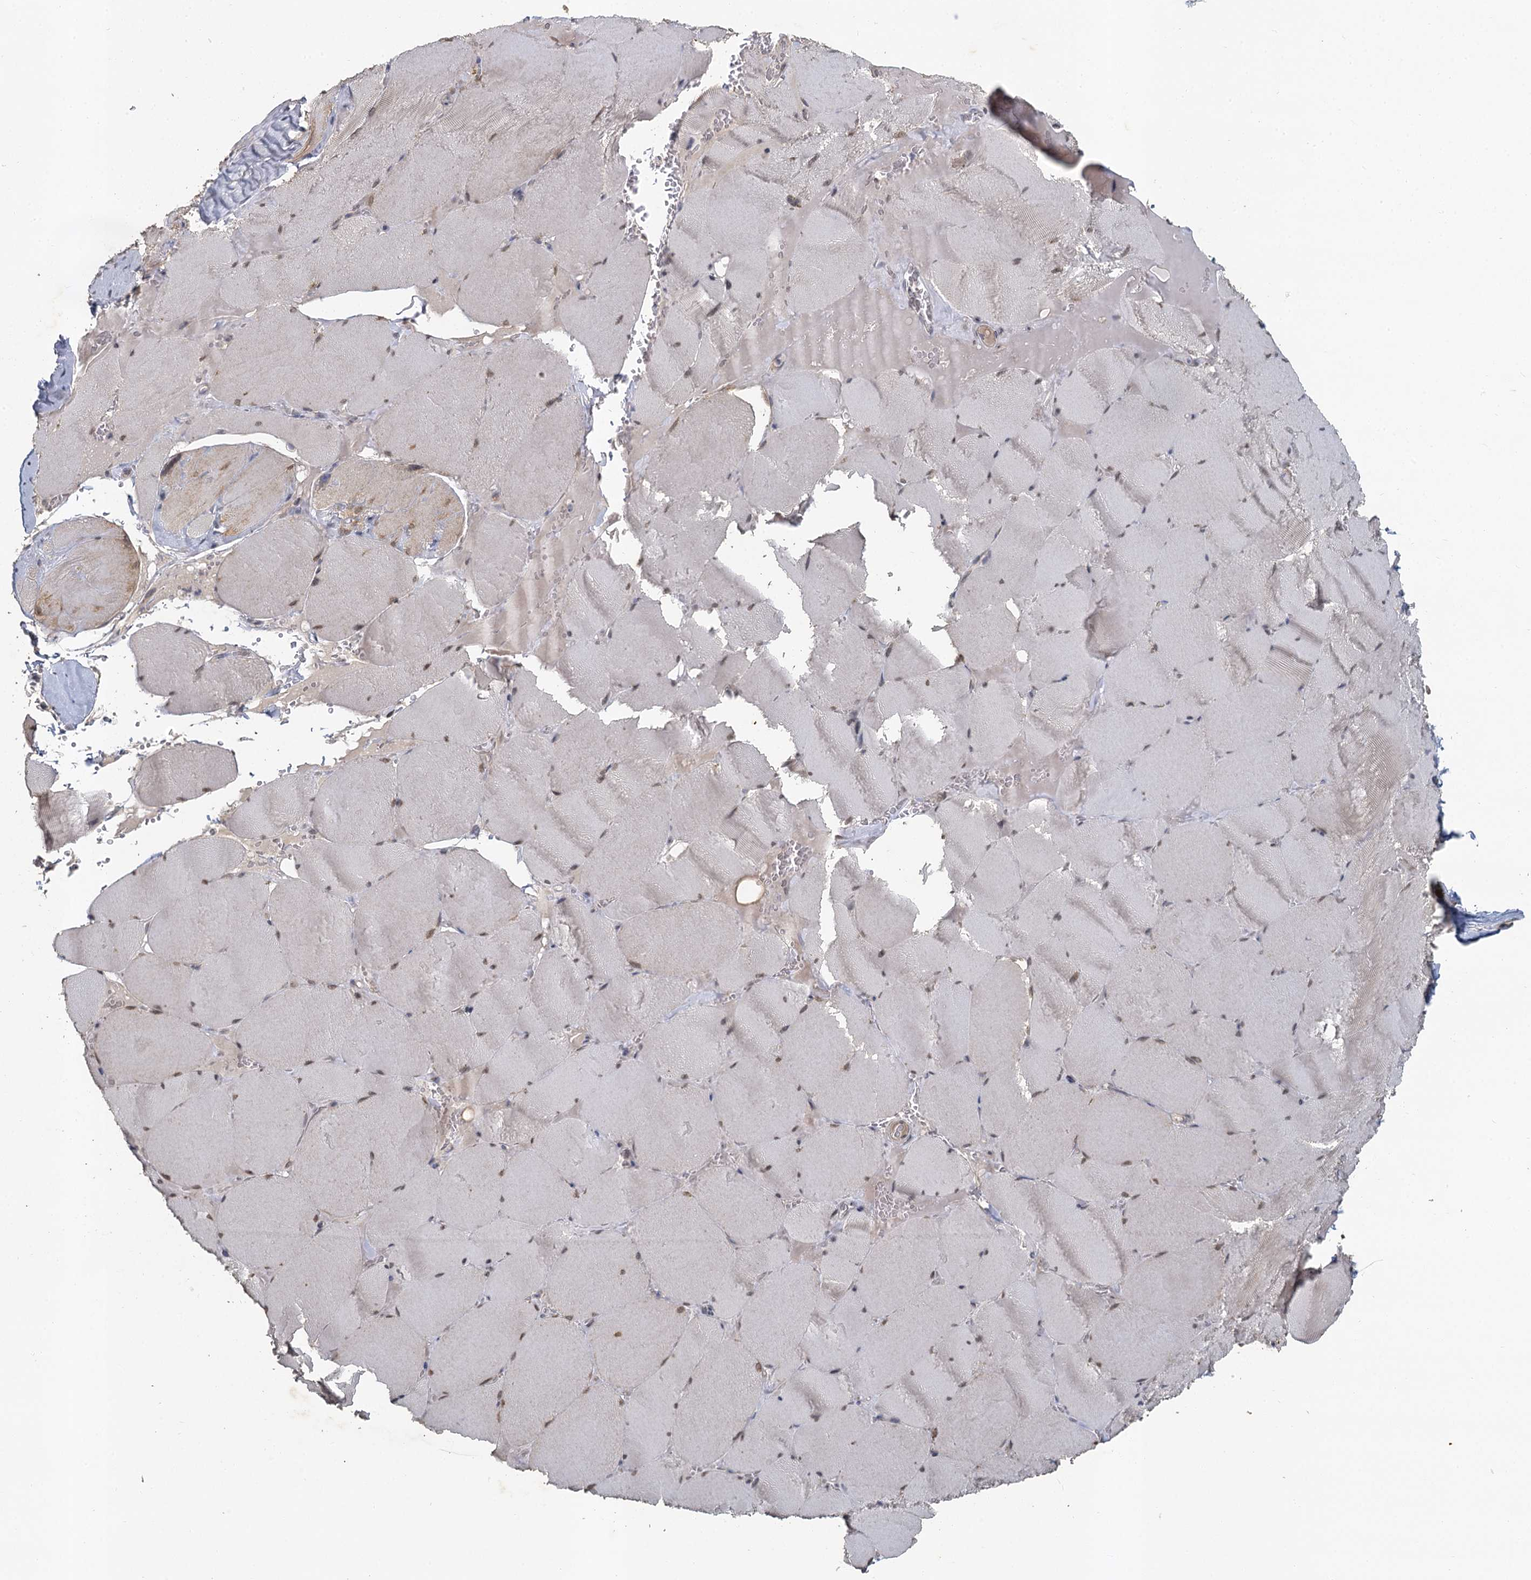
{"staining": {"intensity": "weak", "quantity": "25%-75%", "location": "nuclear"}, "tissue": "skeletal muscle", "cell_type": "Myocytes", "image_type": "normal", "snomed": [{"axis": "morphology", "description": "Normal tissue, NOS"}, {"axis": "topography", "description": "Skeletal muscle"}, {"axis": "topography", "description": "Head-Neck"}], "caption": "IHC photomicrograph of normal skeletal muscle stained for a protein (brown), which demonstrates low levels of weak nuclear expression in about 25%-75% of myocytes.", "gene": "MUCL1", "patient": {"sex": "male", "age": 66}}